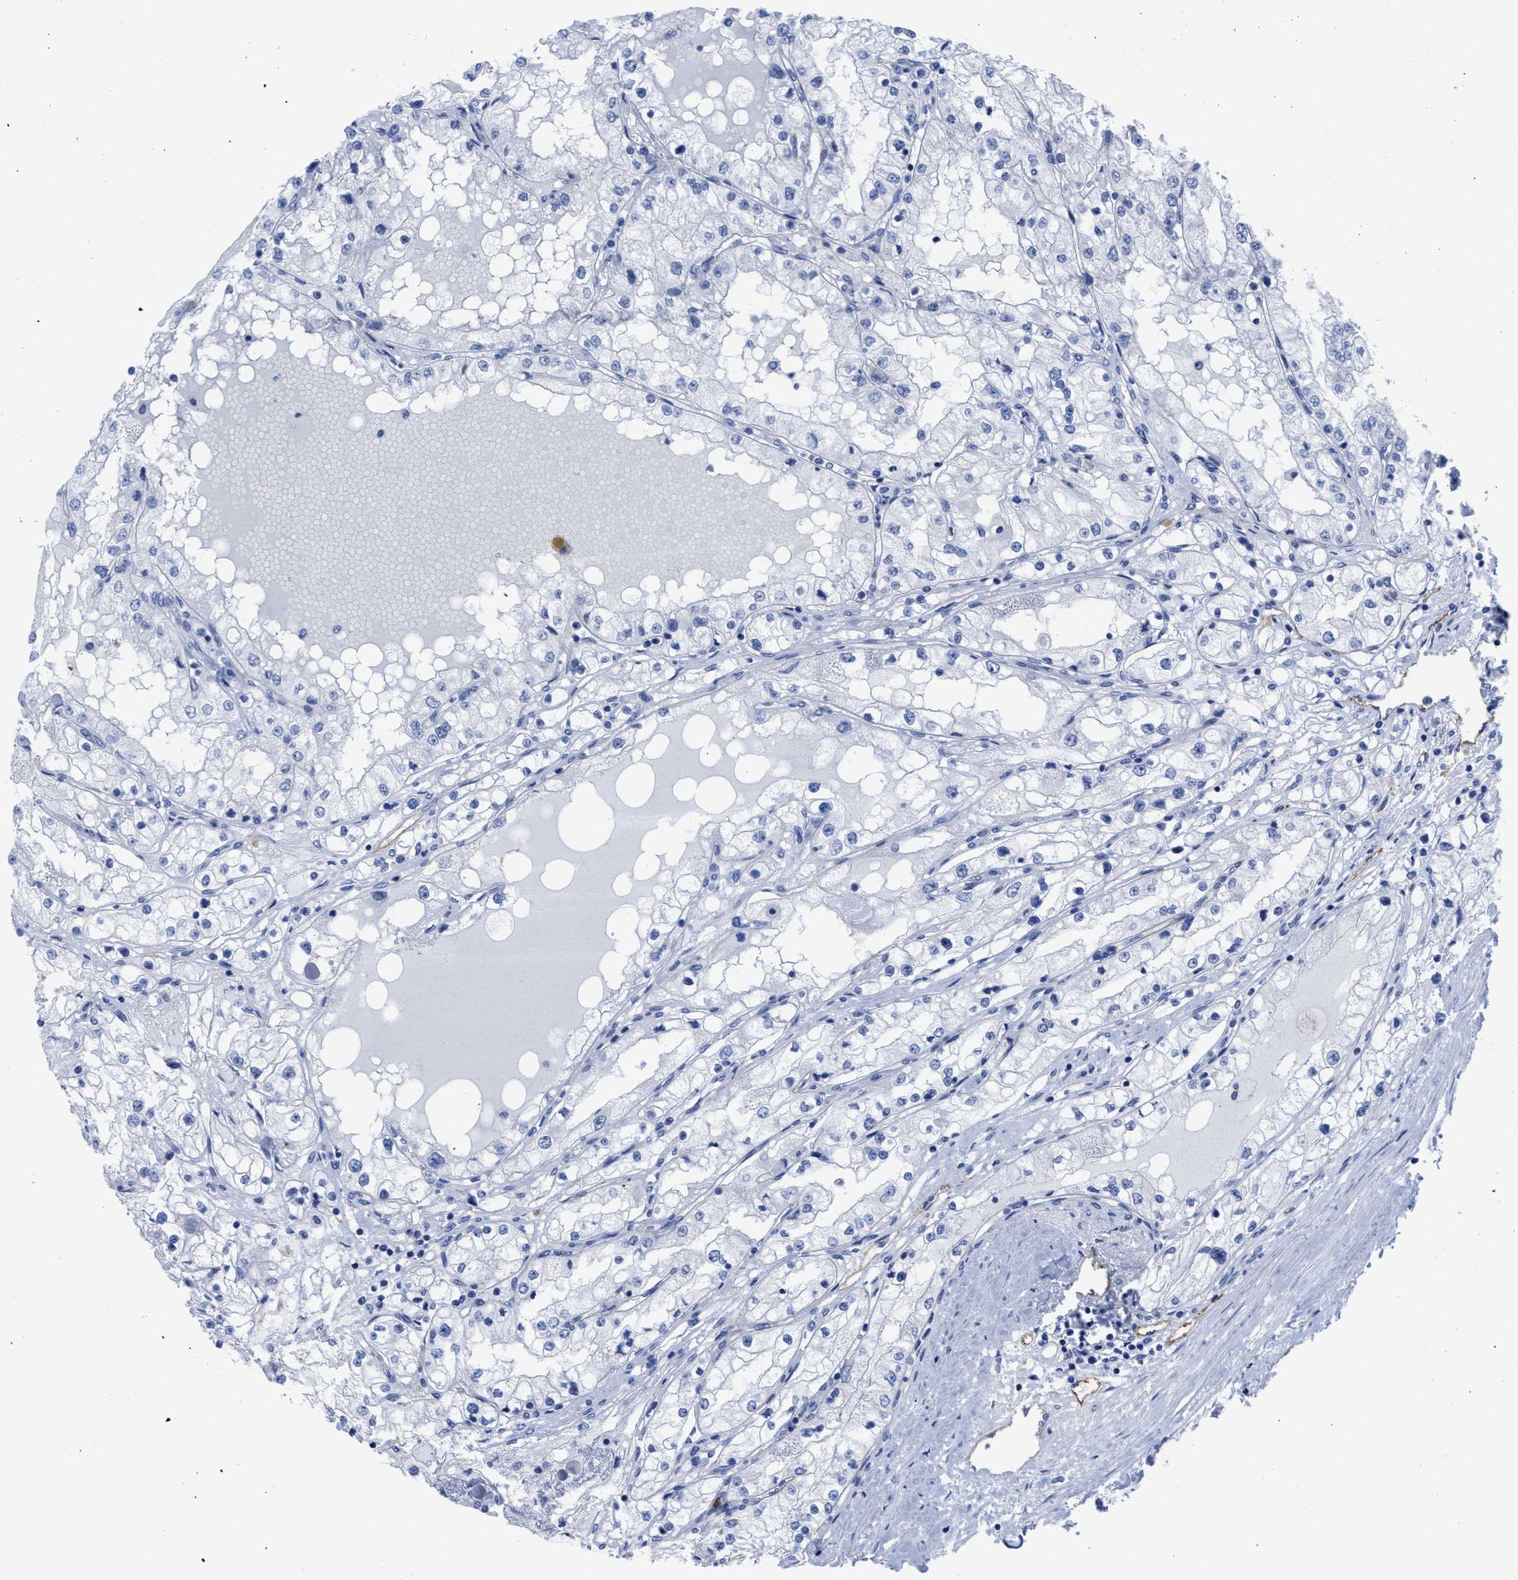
{"staining": {"intensity": "negative", "quantity": "none", "location": "none"}, "tissue": "renal cancer", "cell_type": "Tumor cells", "image_type": "cancer", "snomed": [{"axis": "morphology", "description": "Adenocarcinoma, NOS"}, {"axis": "topography", "description": "Kidney"}], "caption": "Adenocarcinoma (renal) stained for a protein using immunohistochemistry displays no expression tumor cells.", "gene": "ACKR1", "patient": {"sex": "male", "age": 68}}